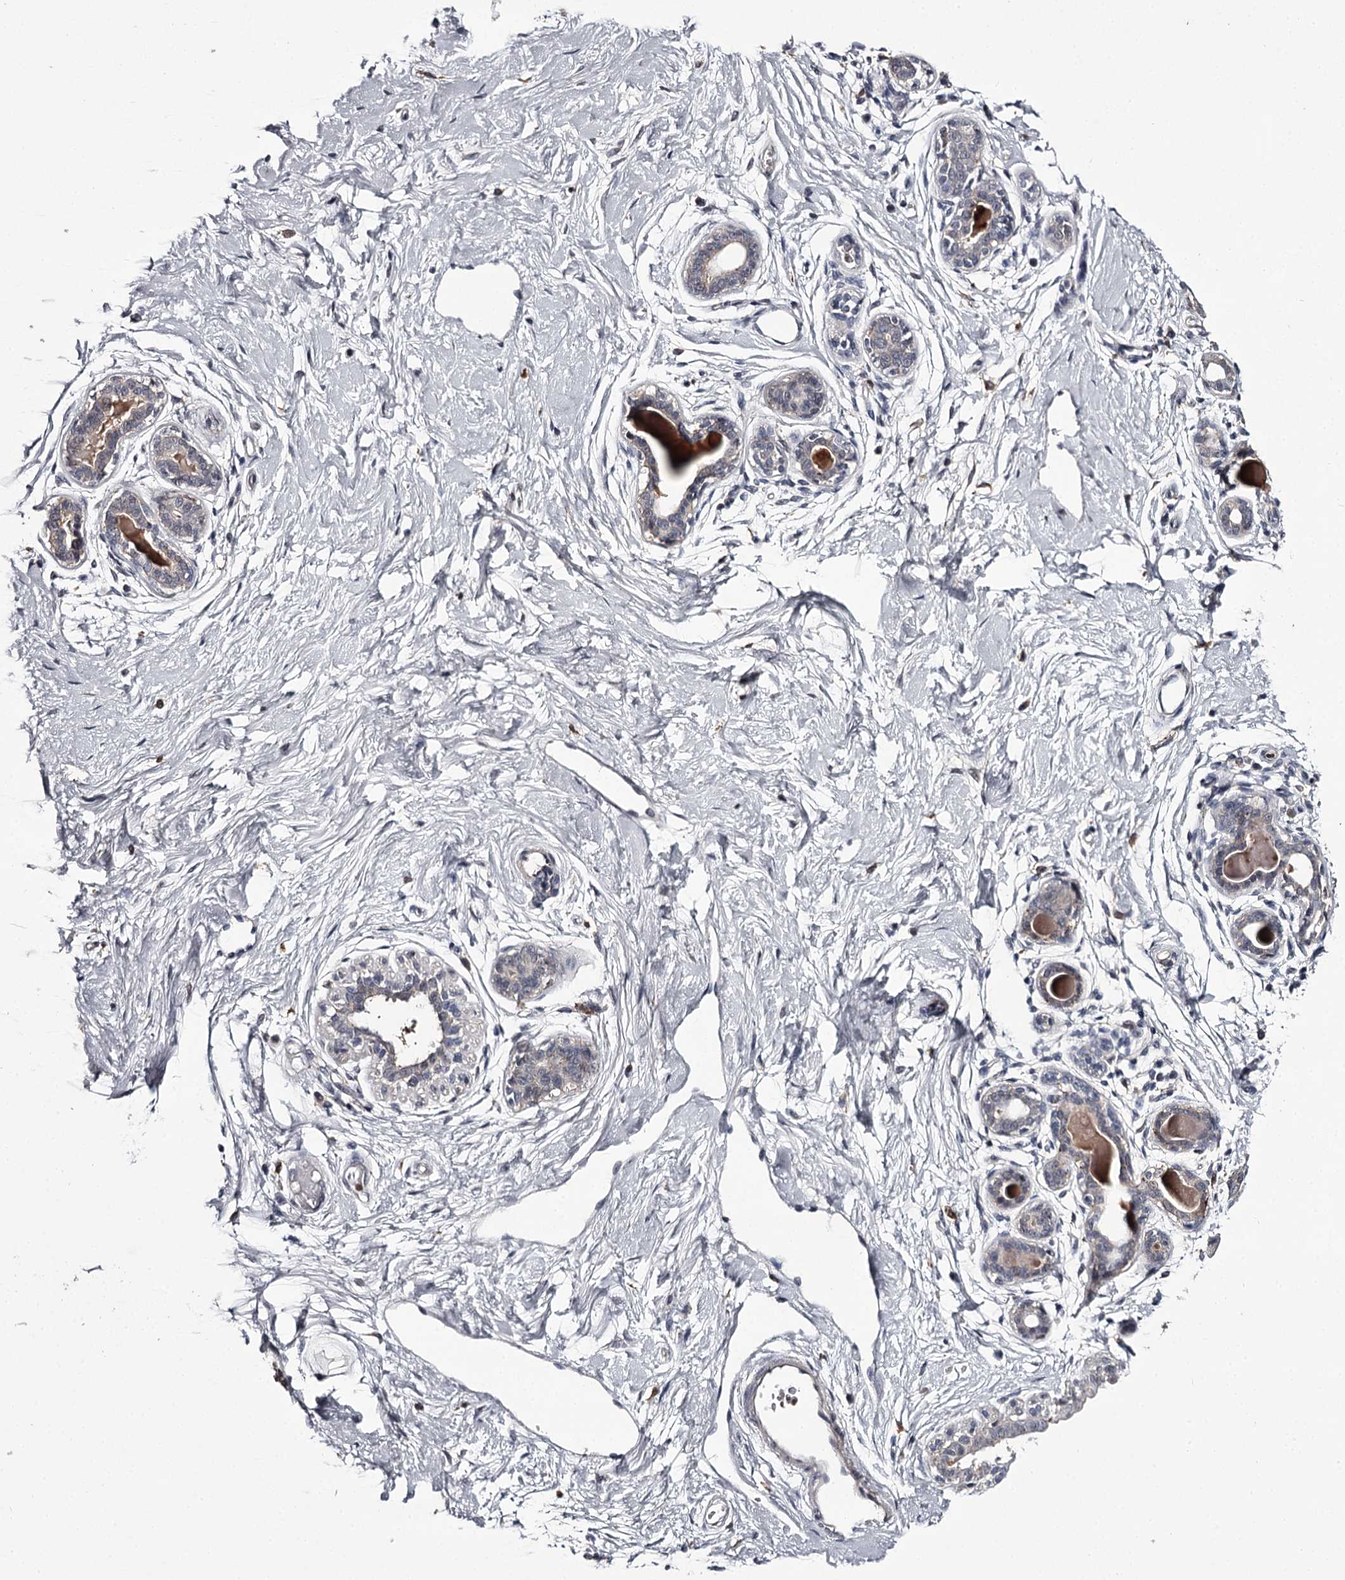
{"staining": {"intensity": "negative", "quantity": "none", "location": "none"}, "tissue": "breast", "cell_type": "Adipocytes", "image_type": "normal", "snomed": [{"axis": "morphology", "description": "Normal tissue, NOS"}, {"axis": "topography", "description": "Breast"}], "caption": "Immunohistochemistry of unremarkable breast demonstrates no positivity in adipocytes.", "gene": "SLC32A1", "patient": {"sex": "female", "age": 45}}